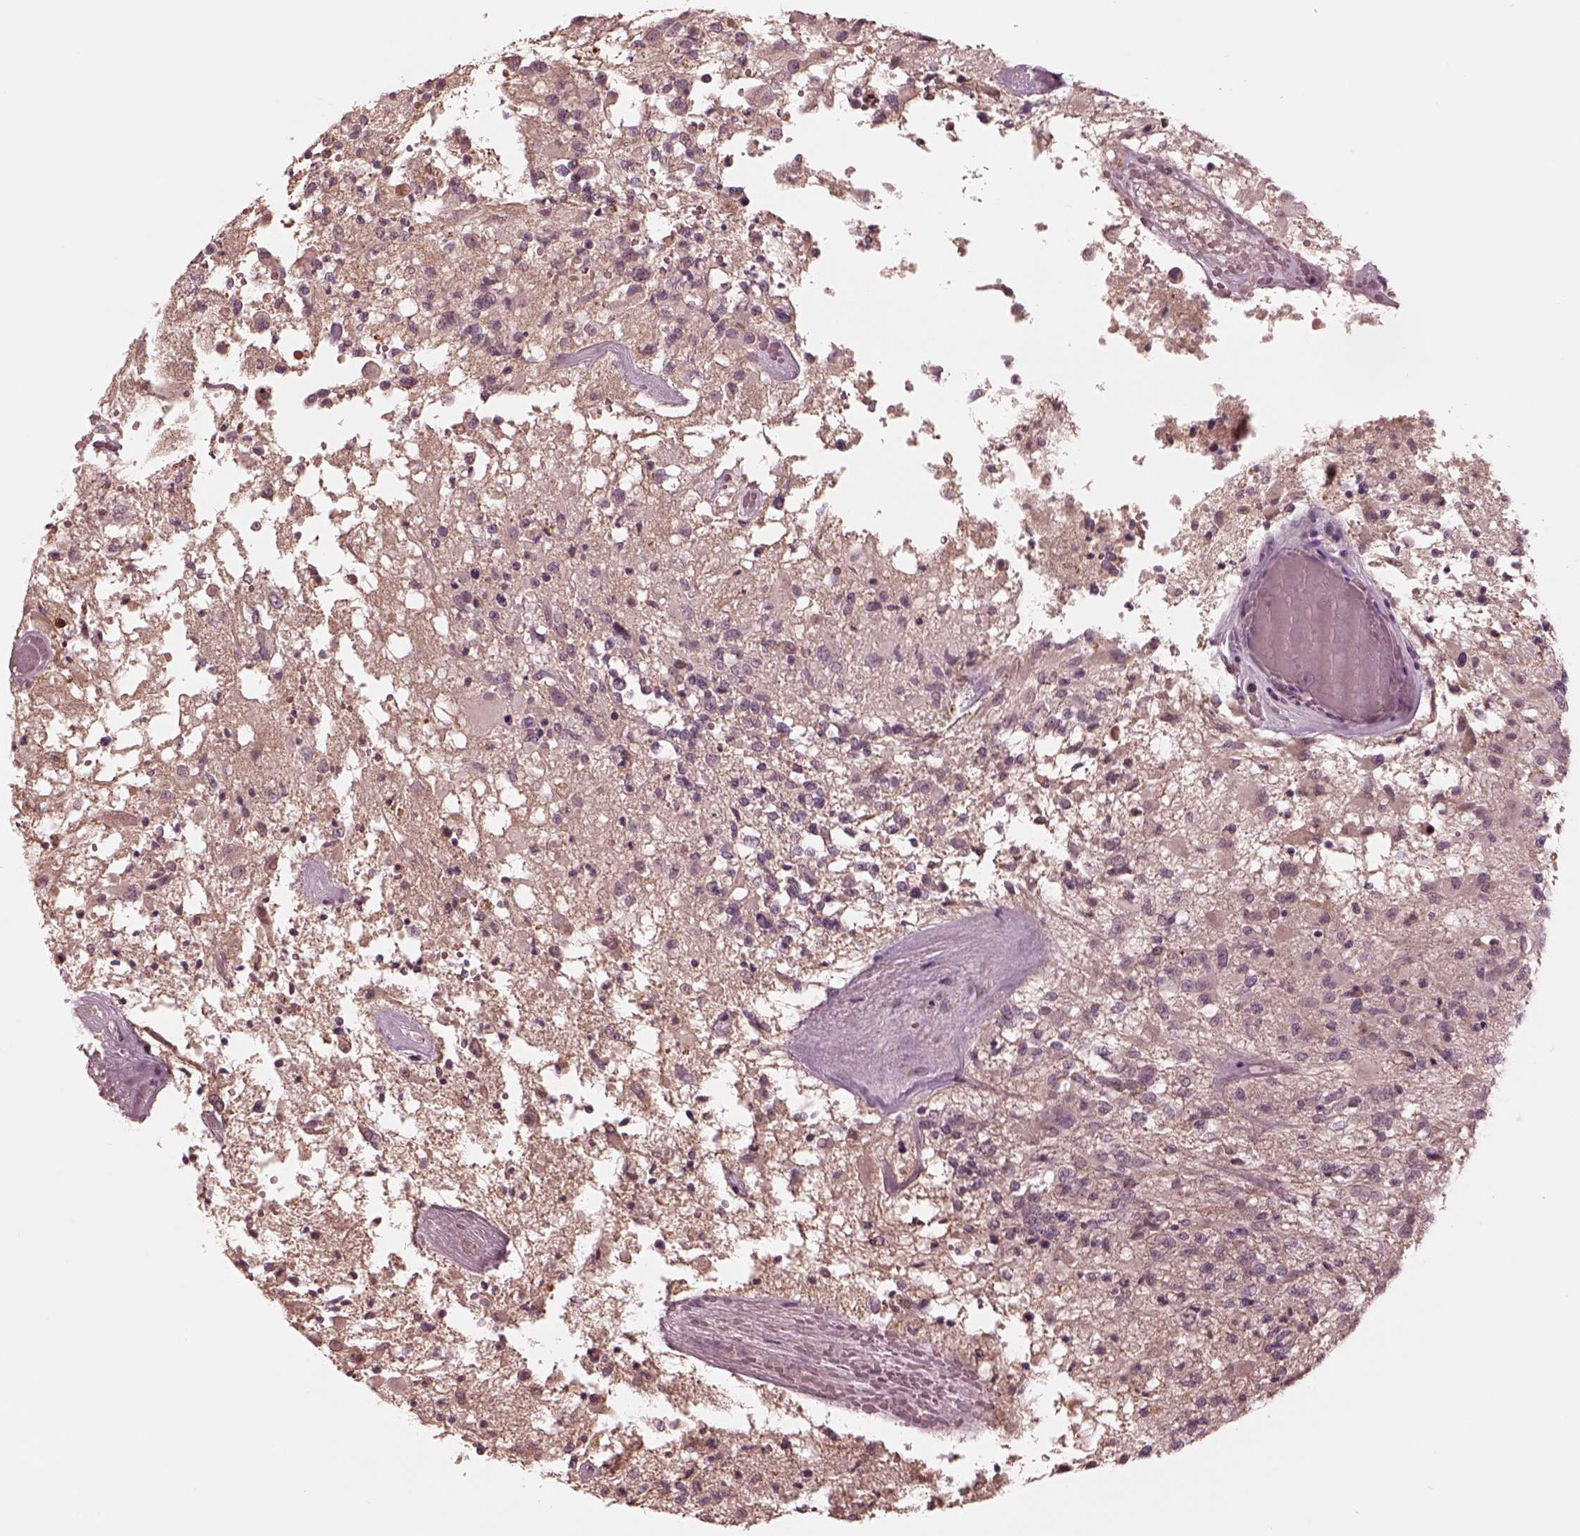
{"staining": {"intensity": "negative", "quantity": "none", "location": "none"}, "tissue": "glioma", "cell_type": "Tumor cells", "image_type": "cancer", "snomed": [{"axis": "morphology", "description": "Glioma, malignant, High grade"}, {"axis": "topography", "description": "Brain"}], "caption": "A histopathology image of human glioma is negative for staining in tumor cells.", "gene": "TF", "patient": {"sex": "female", "age": 63}}